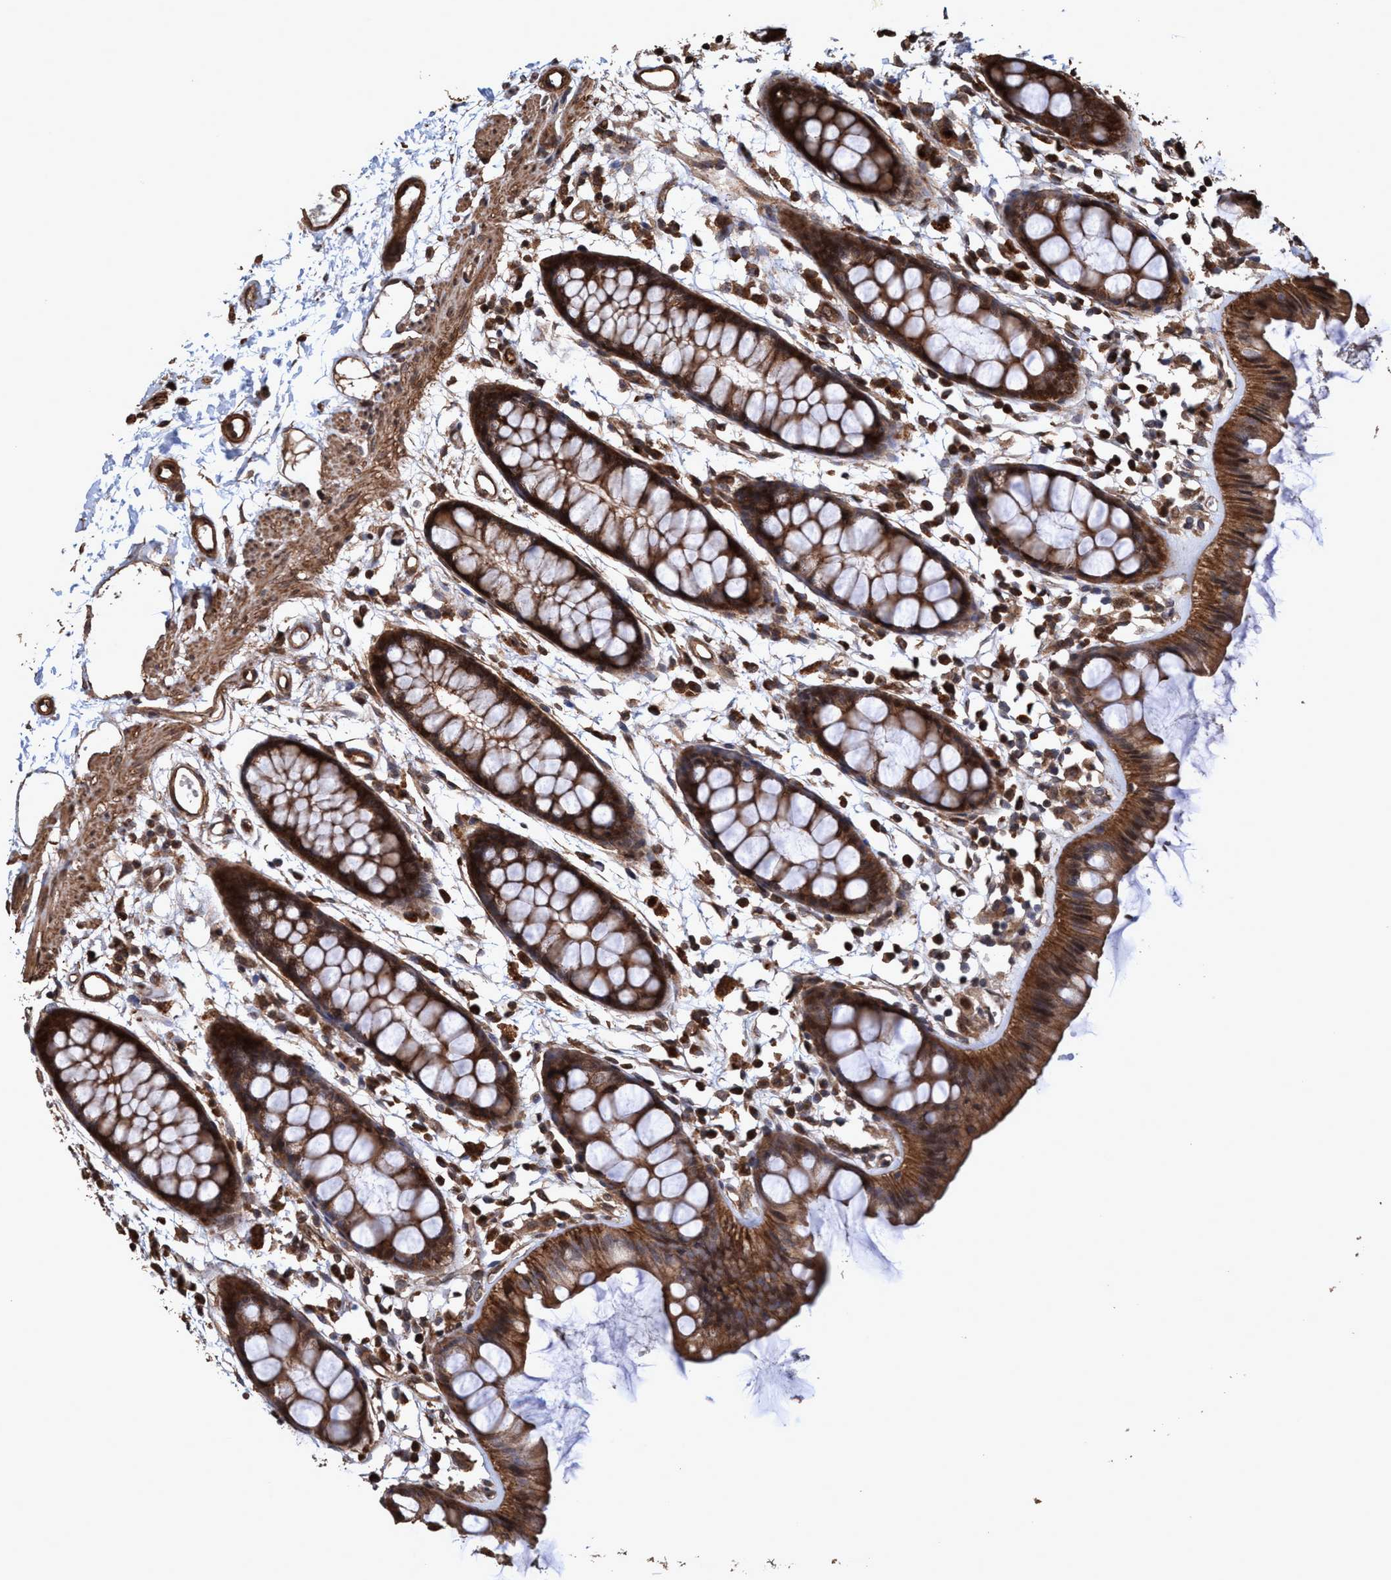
{"staining": {"intensity": "strong", "quantity": ">75%", "location": "cytoplasmic/membranous,nuclear"}, "tissue": "rectum", "cell_type": "Glandular cells", "image_type": "normal", "snomed": [{"axis": "morphology", "description": "Normal tissue, NOS"}, {"axis": "topography", "description": "Rectum"}], "caption": "Immunohistochemical staining of benign human rectum displays strong cytoplasmic/membranous,nuclear protein positivity in about >75% of glandular cells. The staining is performed using DAB (3,3'-diaminobenzidine) brown chromogen to label protein expression. The nuclei are counter-stained blue using hematoxylin.", "gene": "TRPC7", "patient": {"sex": "female", "age": 66}}